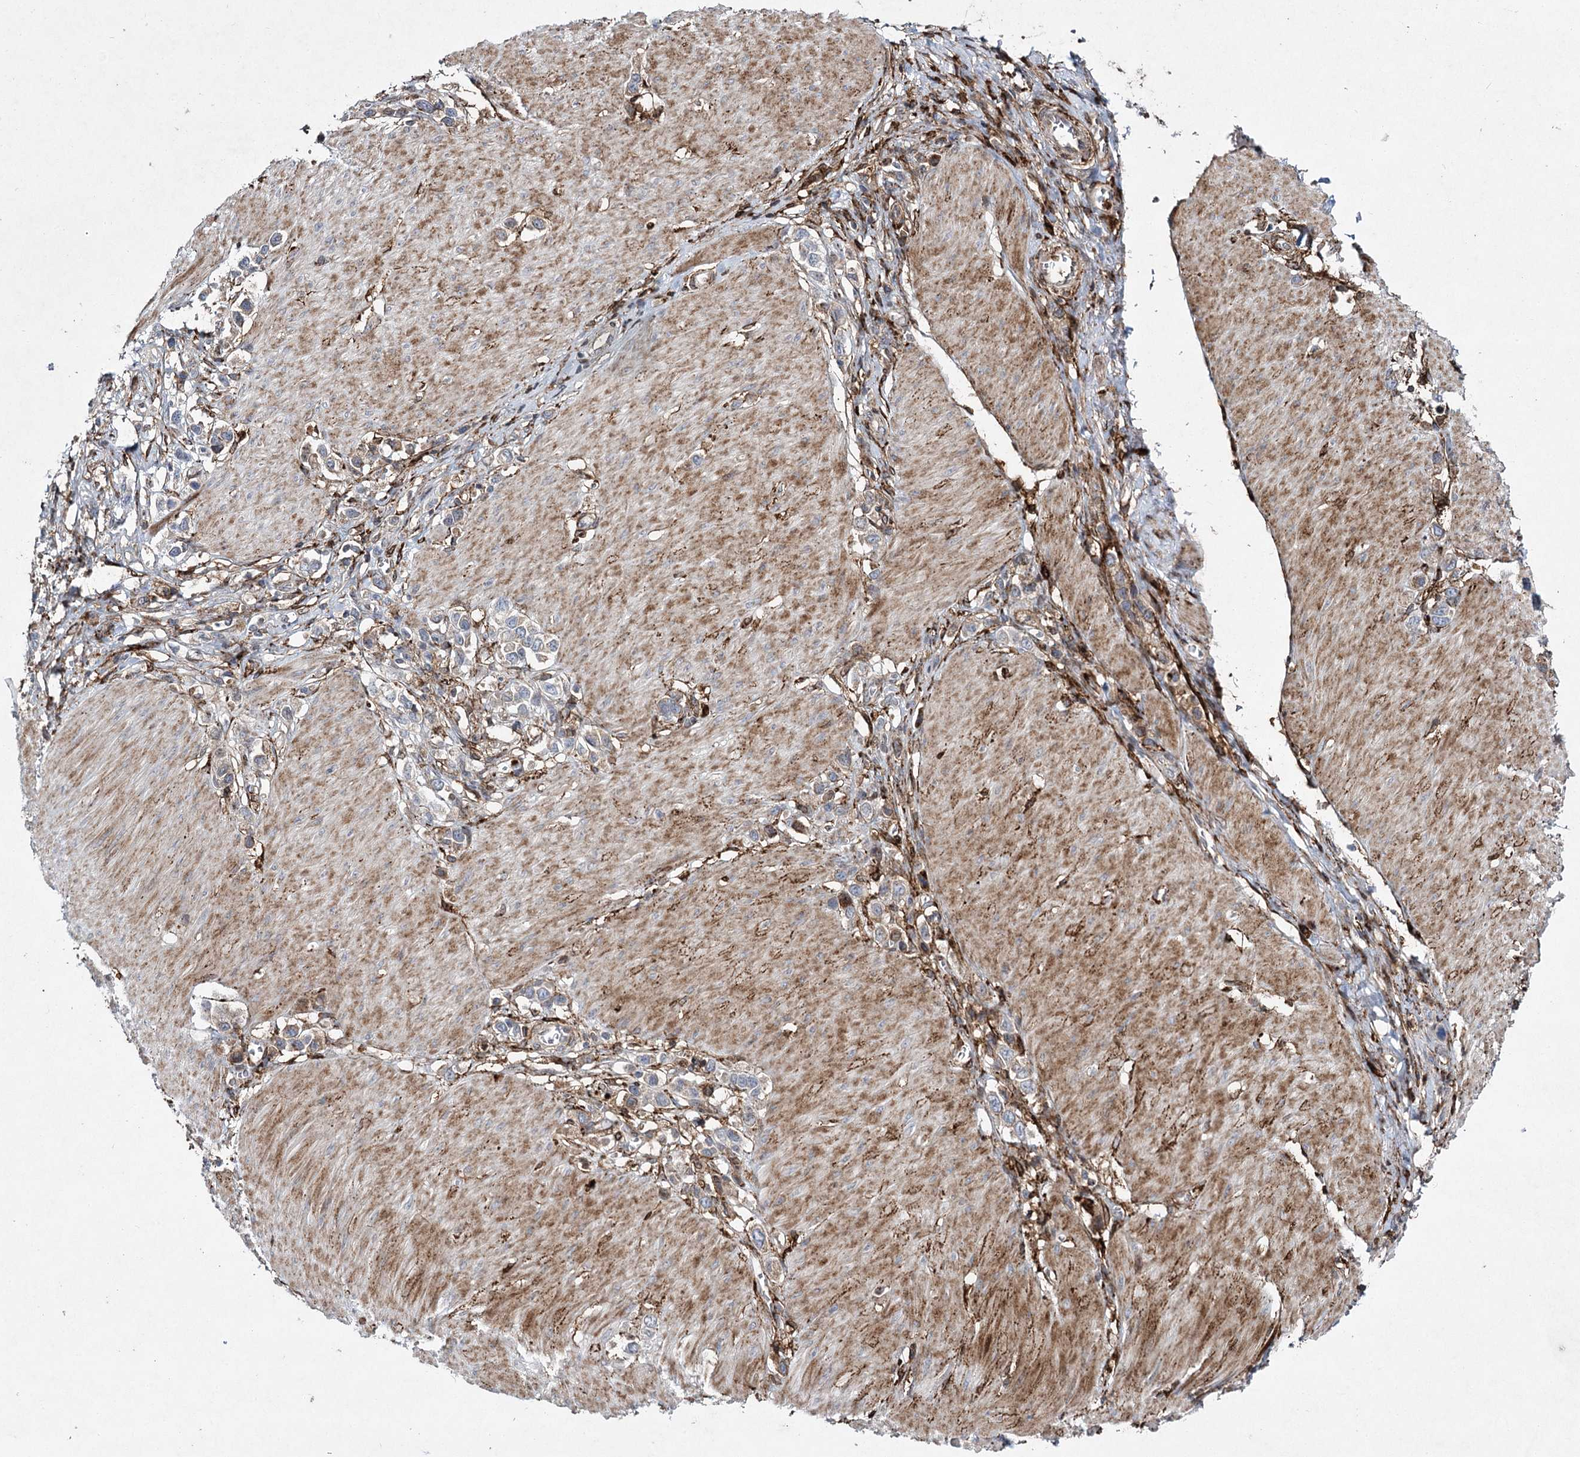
{"staining": {"intensity": "negative", "quantity": "none", "location": "none"}, "tissue": "stomach cancer", "cell_type": "Tumor cells", "image_type": "cancer", "snomed": [{"axis": "morphology", "description": "Normal tissue, NOS"}, {"axis": "morphology", "description": "Adenocarcinoma, NOS"}, {"axis": "topography", "description": "Stomach, upper"}, {"axis": "topography", "description": "Stomach"}], "caption": "Stomach cancer was stained to show a protein in brown. There is no significant staining in tumor cells.", "gene": "DCUN1D4", "patient": {"sex": "female", "age": 65}}